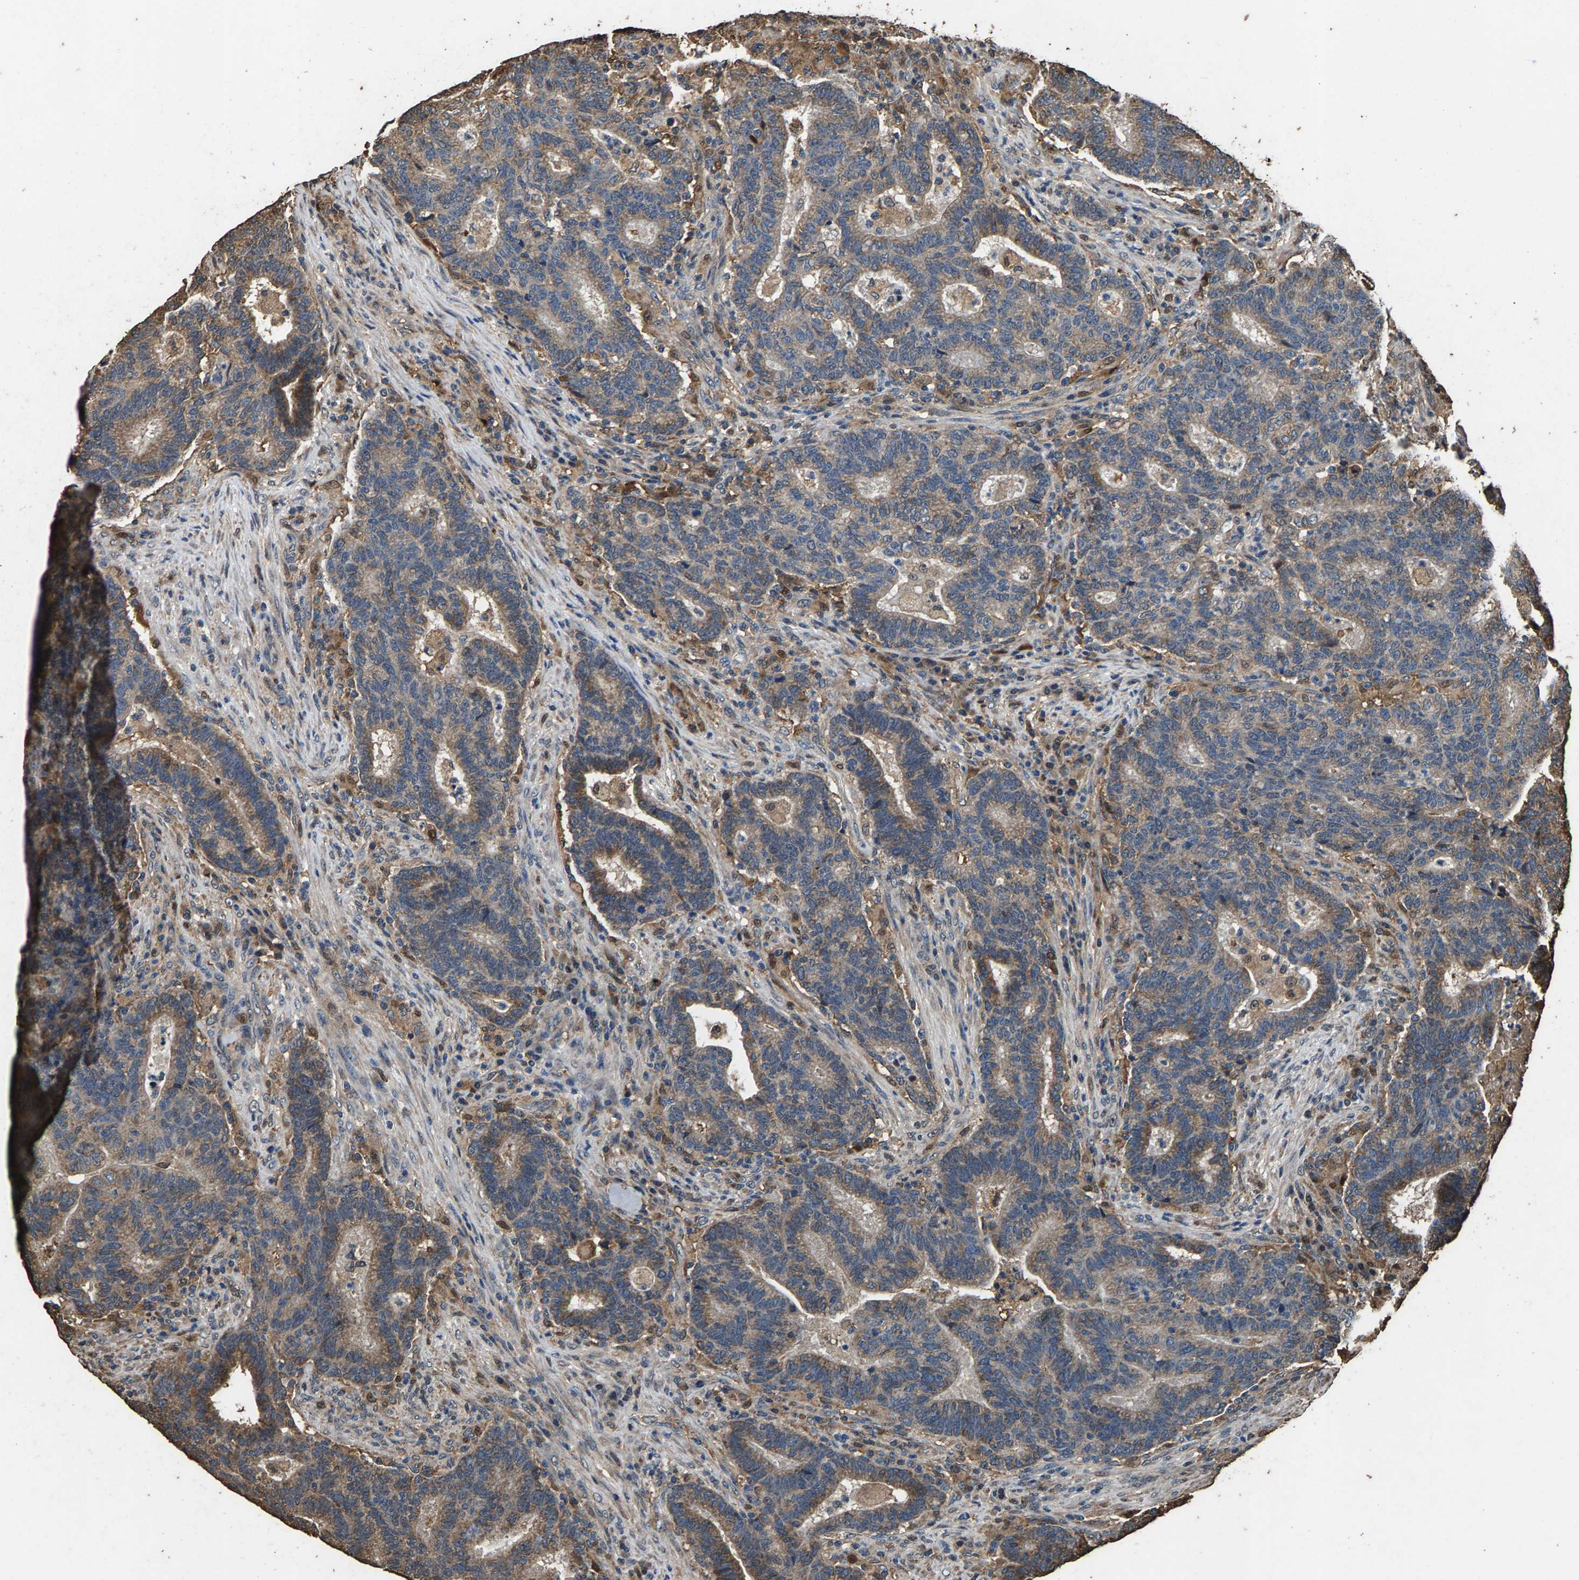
{"staining": {"intensity": "moderate", "quantity": ">75%", "location": "cytoplasmic/membranous"}, "tissue": "colorectal cancer", "cell_type": "Tumor cells", "image_type": "cancer", "snomed": [{"axis": "morphology", "description": "Adenocarcinoma, NOS"}, {"axis": "topography", "description": "Colon"}], "caption": "Immunohistochemical staining of human colorectal adenocarcinoma exhibits medium levels of moderate cytoplasmic/membranous protein staining in about >75% of tumor cells. (DAB (3,3'-diaminobenzidine) IHC with brightfield microscopy, high magnification).", "gene": "MRPL27", "patient": {"sex": "female", "age": 75}}